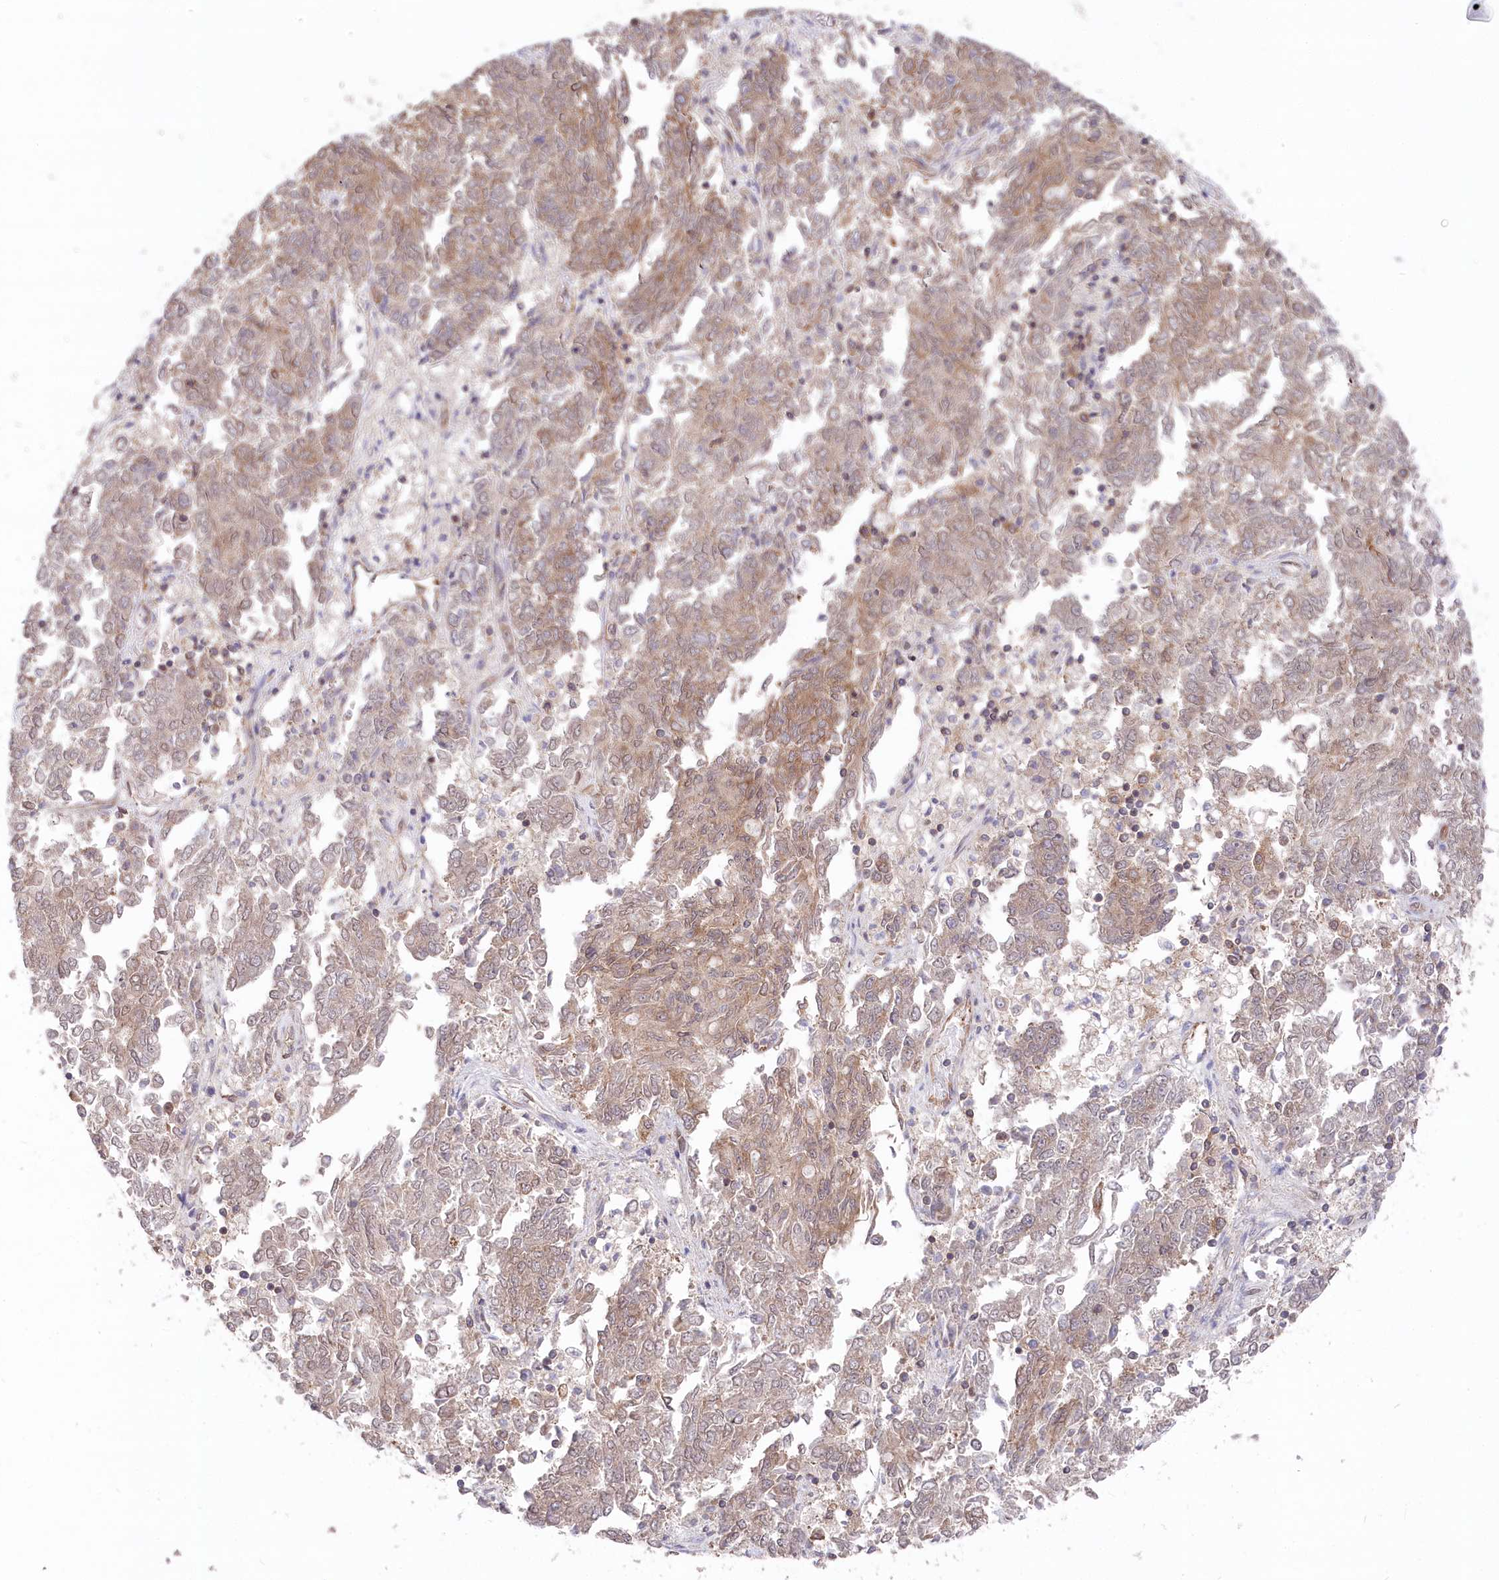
{"staining": {"intensity": "weak", "quantity": ">75%", "location": "cytoplasmic/membranous"}, "tissue": "endometrial cancer", "cell_type": "Tumor cells", "image_type": "cancer", "snomed": [{"axis": "morphology", "description": "Adenocarcinoma, NOS"}, {"axis": "topography", "description": "Endometrium"}], "caption": "DAB (3,3'-diaminobenzidine) immunohistochemical staining of human endometrial cancer (adenocarcinoma) displays weak cytoplasmic/membranous protein expression in about >75% of tumor cells. (IHC, brightfield microscopy, high magnification).", "gene": "PPP1R21", "patient": {"sex": "female", "age": 80}}